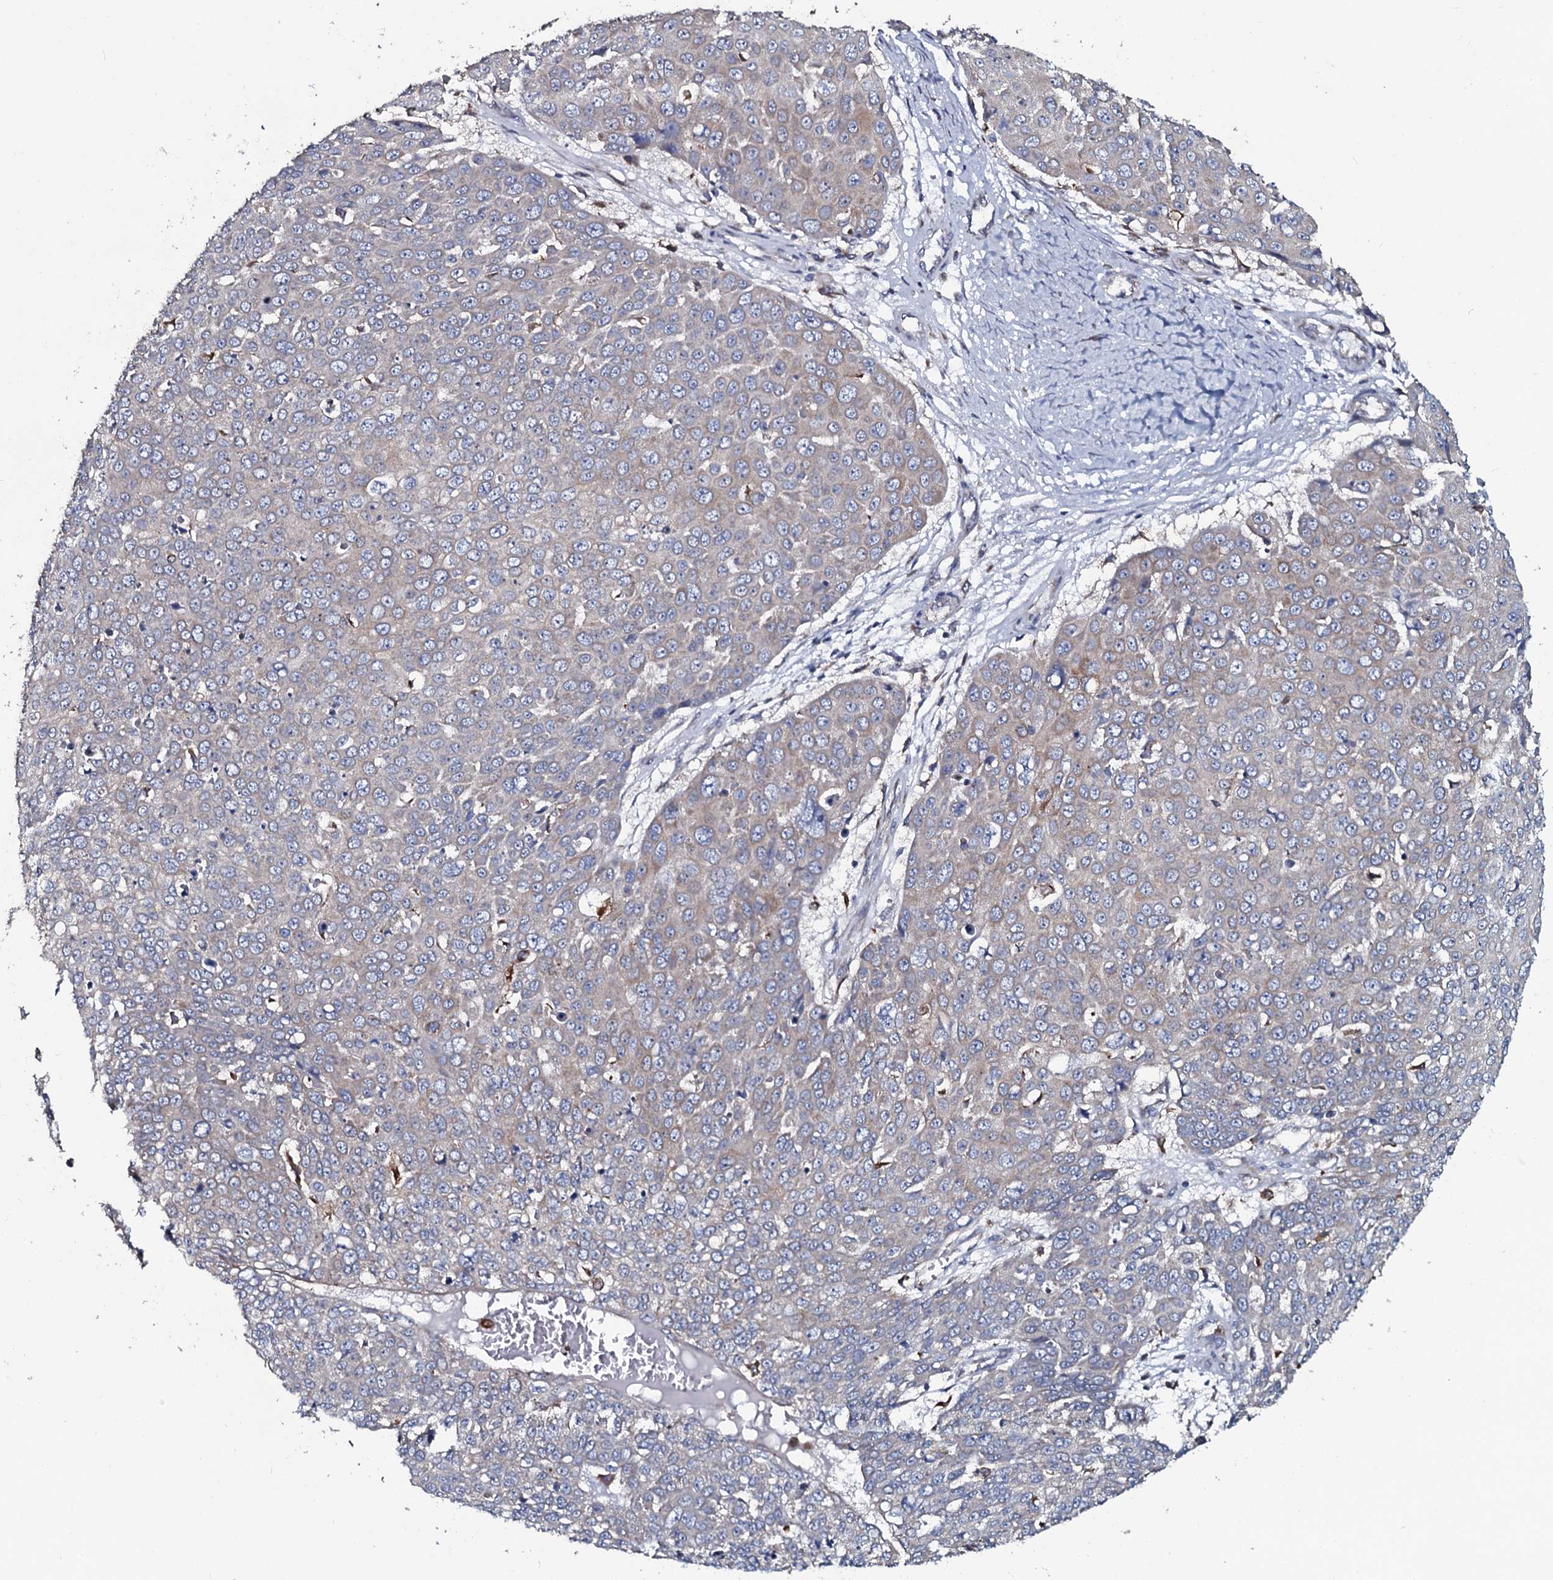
{"staining": {"intensity": "moderate", "quantity": "<25%", "location": "cytoplasmic/membranous"}, "tissue": "skin cancer", "cell_type": "Tumor cells", "image_type": "cancer", "snomed": [{"axis": "morphology", "description": "Squamous cell carcinoma, NOS"}, {"axis": "topography", "description": "Skin"}], "caption": "The immunohistochemical stain highlights moderate cytoplasmic/membranous staining in tumor cells of squamous cell carcinoma (skin) tissue.", "gene": "TMEM151A", "patient": {"sex": "male", "age": 71}}